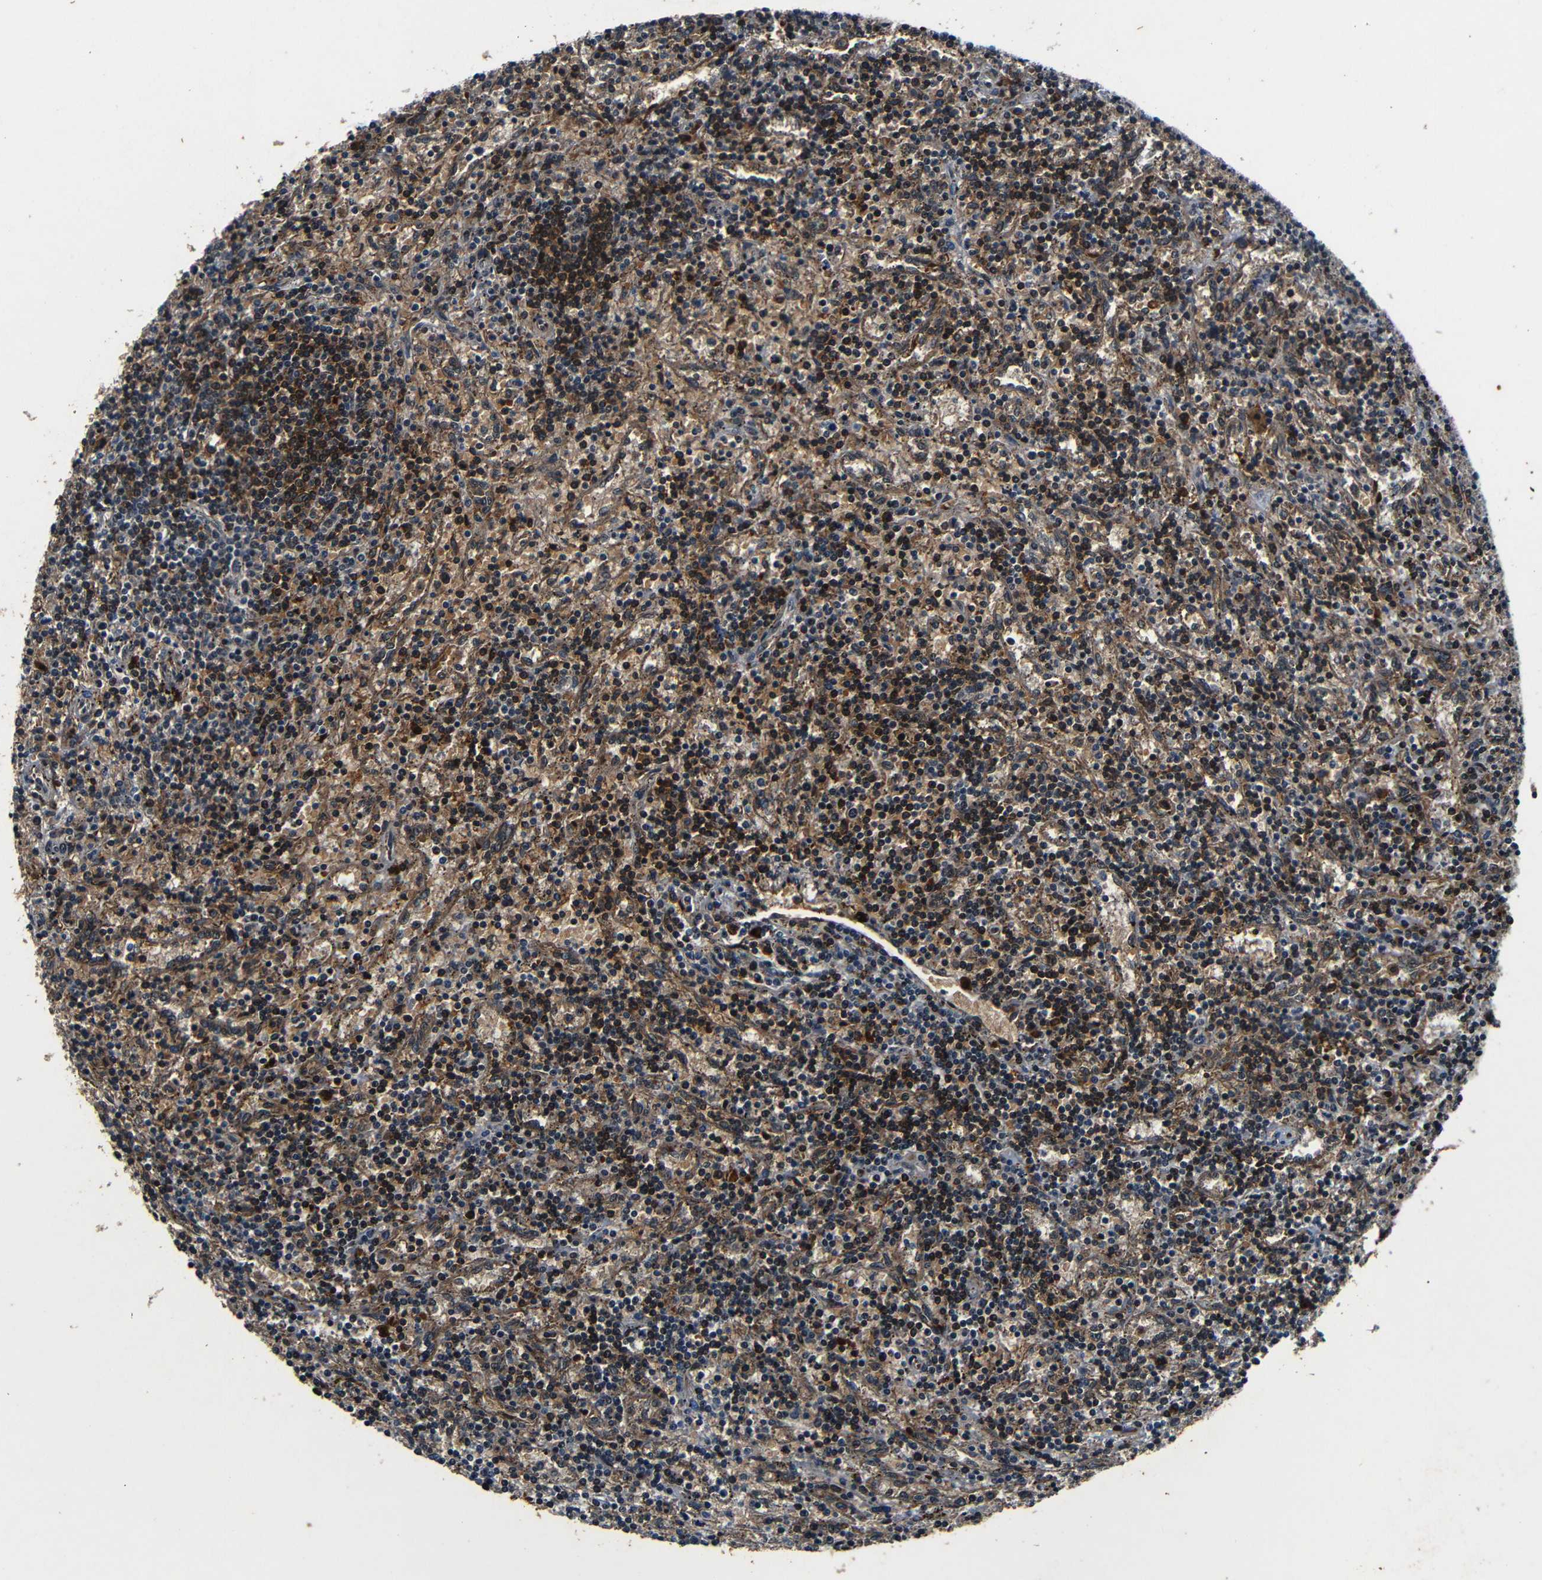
{"staining": {"intensity": "strong", "quantity": ">75%", "location": "cytoplasmic/membranous,nuclear"}, "tissue": "lymphoma", "cell_type": "Tumor cells", "image_type": "cancer", "snomed": [{"axis": "morphology", "description": "Malignant lymphoma, non-Hodgkin's type, Low grade"}, {"axis": "topography", "description": "Spleen"}], "caption": "An immunohistochemistry (IHC) micrograph of neoplastic tissue is shown. Protein staining in brown shows strong cytoplasmic/membranous and nuclear positivity in lymphoma within tumor cells. (Stains: DAB (3,3'-diaminobenzidine) in brown, nuclei in blue, Microscopy: brightfield microscopy at high magnification).", "gene": "FOXD4", "patient": {"sex": "male", "age": 76}}